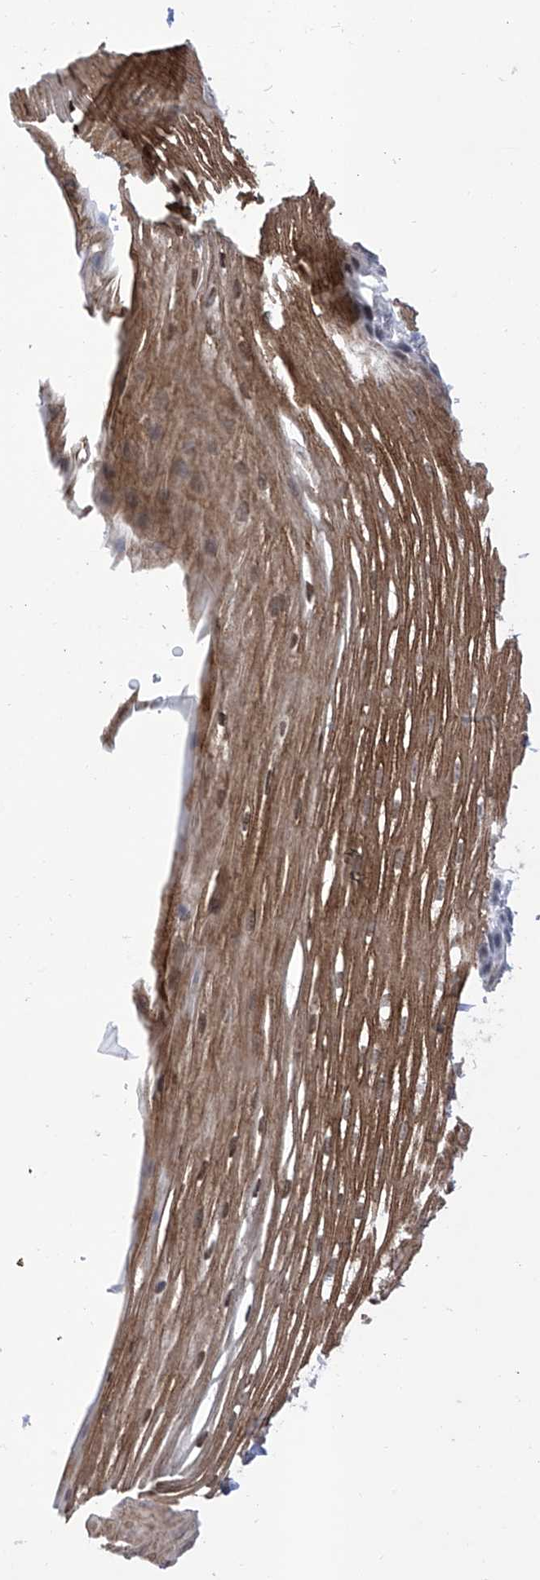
{"staining": {"intensity": "moderate", "quantity": ">75%", "location": "cytoplasmic/membranous,nuclear"}, "tissue": "esophagus", "cell_type": "Squamous epithelial cells", "image_type": "normal", "snomed": [{"axis": "morphology", "description": "Normal tissue, NOS"}, {"axis": "topography", "description": "Esophagus"}], "caption": "Squamous epithelial cells show moderate cytoplasmic/membranous,nuclear expression in approximately >75% of cells in benign esophagus. (Stains: DAB in brown, nuclei in blue, Microscopy: brightfield microscopy at high magnification).", "gene": "ATN1", "patient": {"sex": "male", "age": 62}}